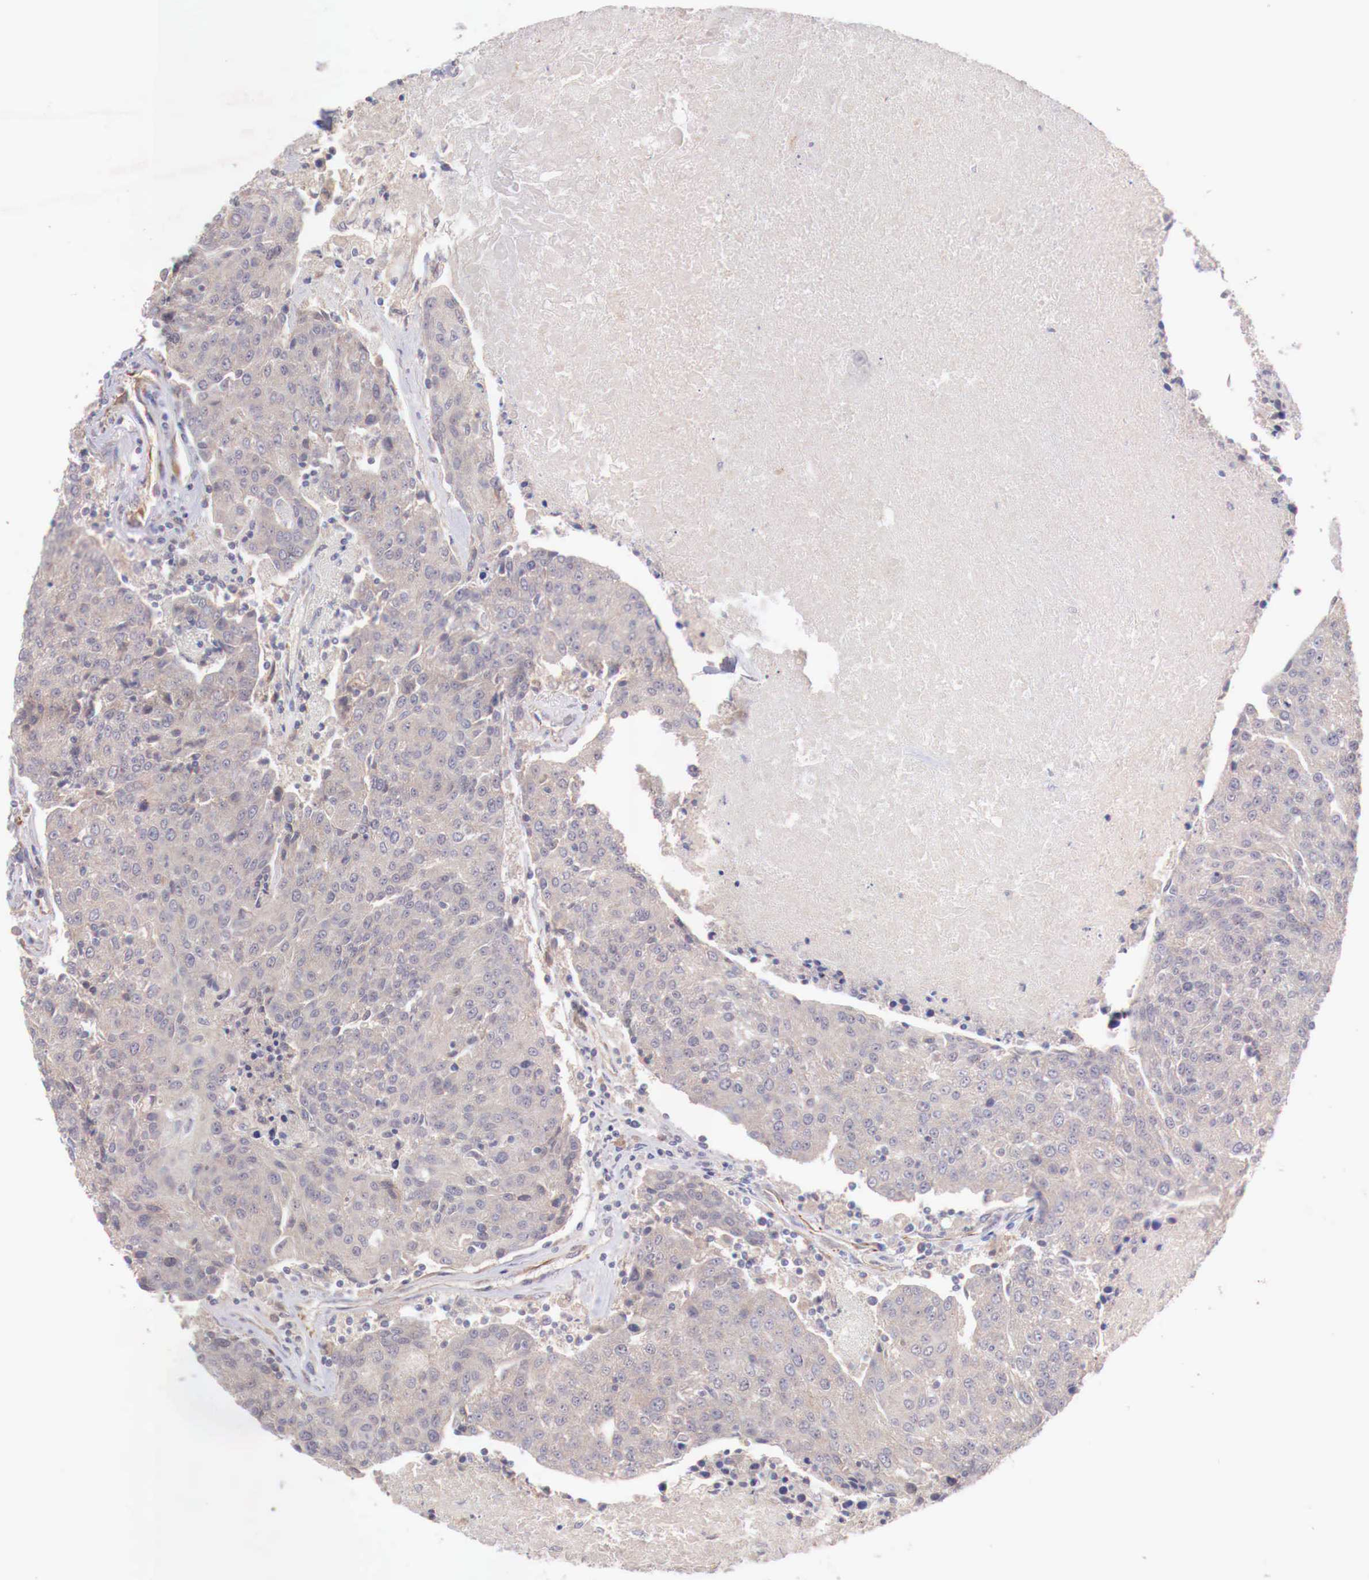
{"staining": {"intensity": "negative", "quantity": "none", "location": "none"}, "tissue": "urothelial cancer", "cell_type": "Tumor cells", "image_type": "cancer", "snomed": [{"axis": "morphology", "description": "Urothelial carcinoma, High grade"}, {"axis": "topography", "description": "Urinary bladder"}], "caption": "The IHC photomicrograph has no significant positivity in tumor cells of high-grade urothelial carcinoma tissue.", "gene": "WT1", "patient": {"sex": "female", "age": 85}}